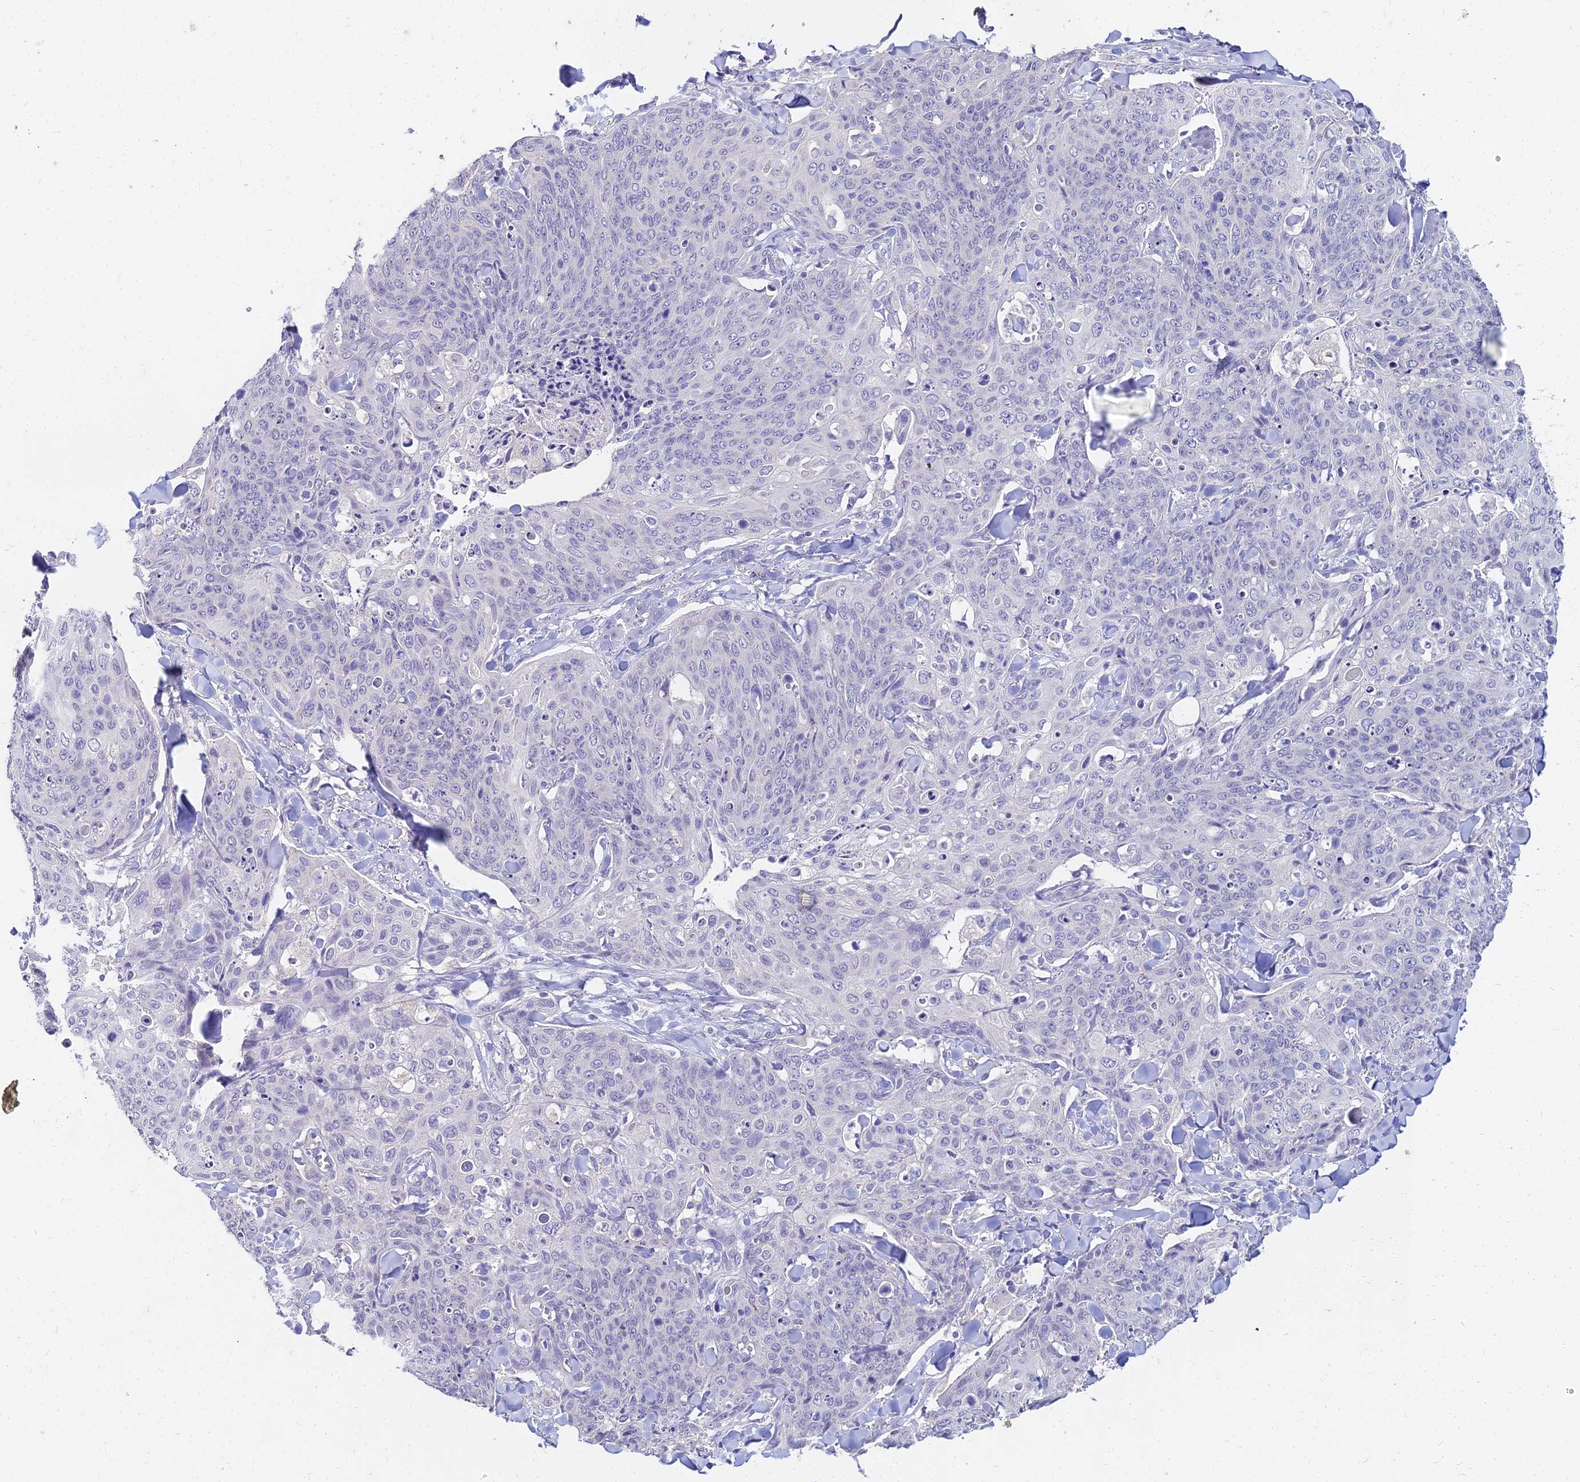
{"staining": {"intensity": "negative", "quantity": "none", "location": "none"}, "tissue": "skin cancer", "cell_type": "Tumor cells", "image_type": "cancer", "snomed": [{"axis": "morphology", "description": "Squamous cell carcinoma, NOS"}, {"axis": "topography", "description": "Skin"}, {"axis": "topography", "description": "Vulva"}], "caption": "Human skin cancer stained for a protein using IHC exhibits no expression in tumor cells.", "gene": "NPY", "patient": {"sex": "female", "age": 85}}